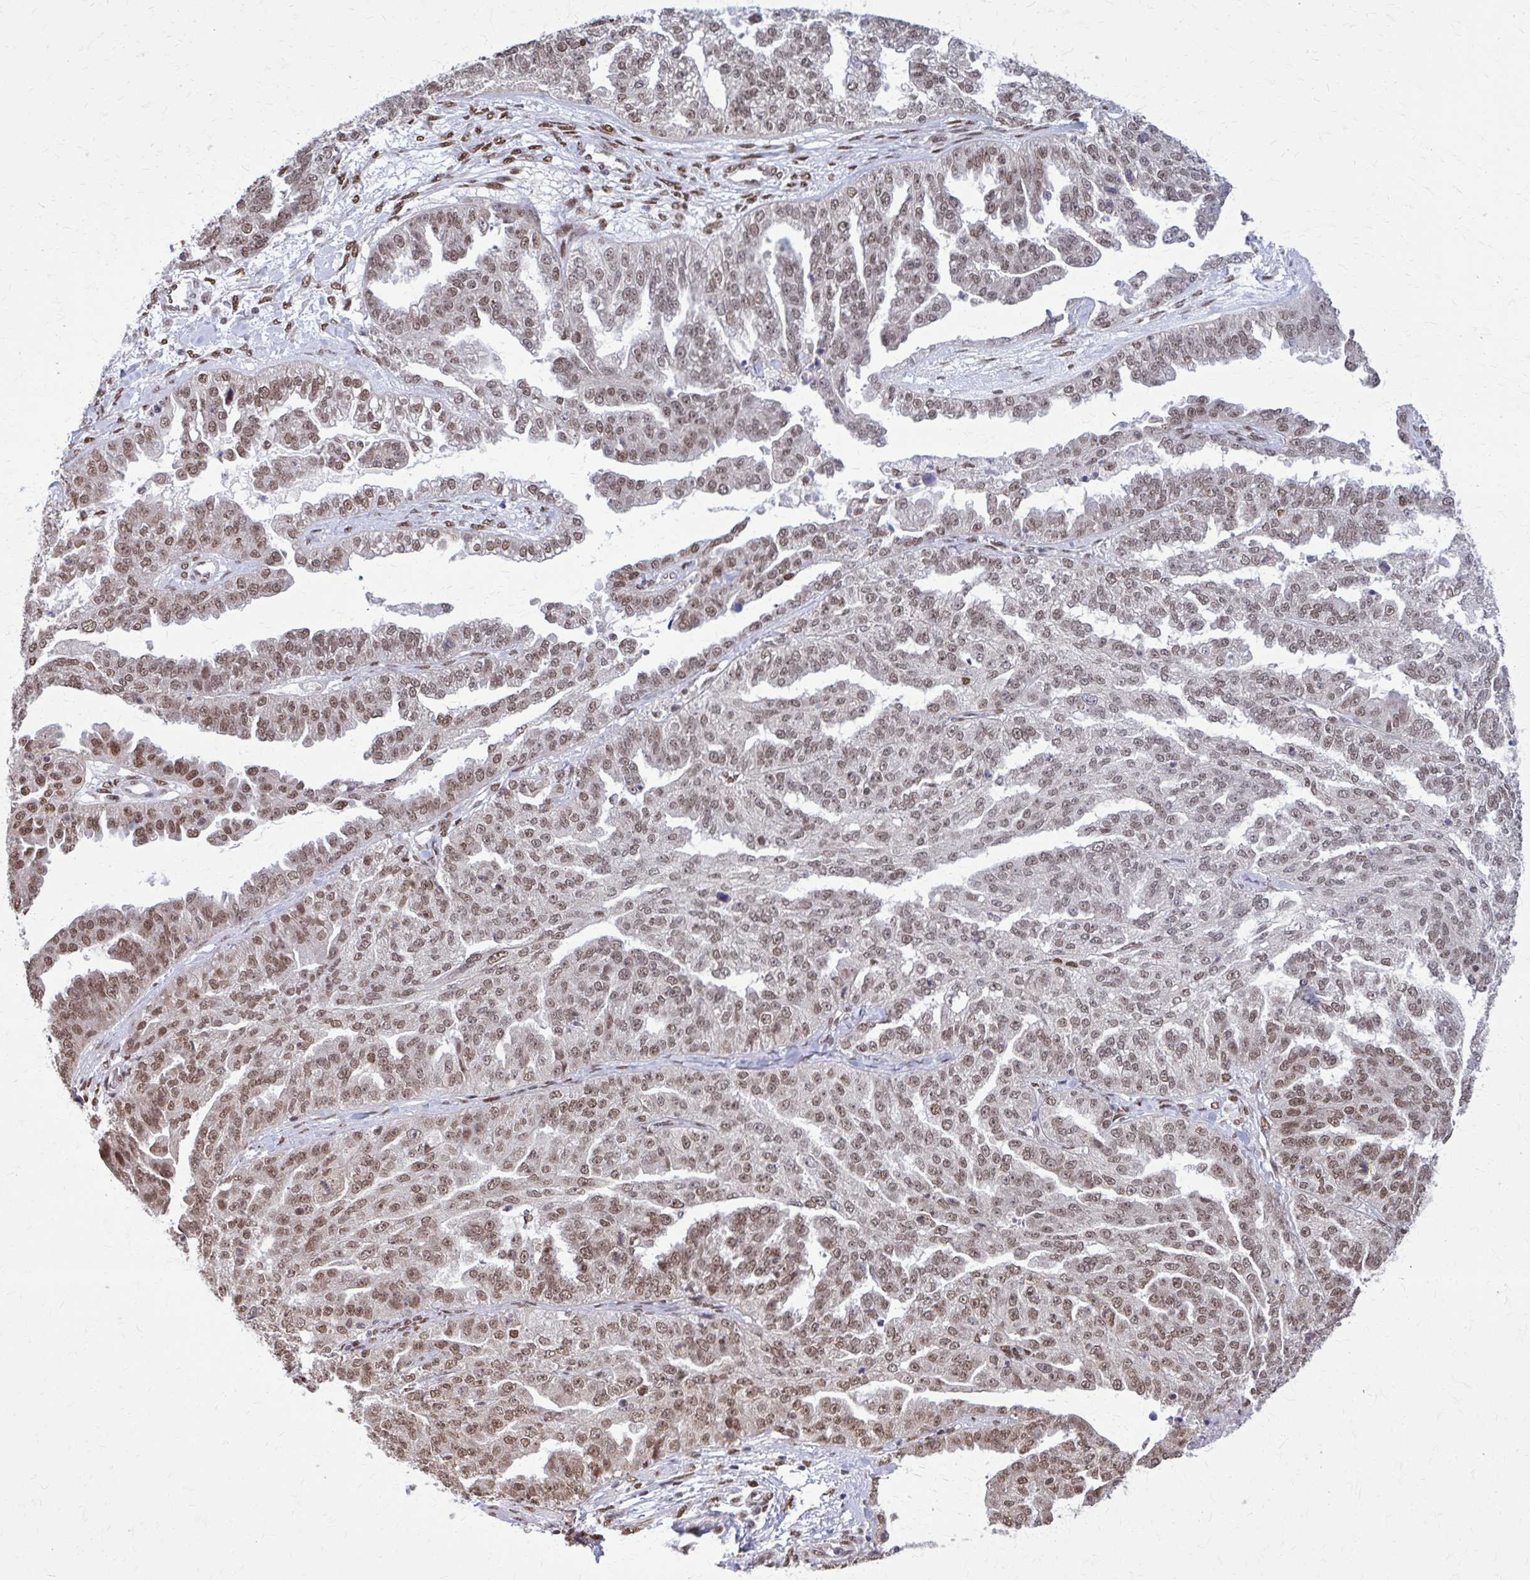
{"staining": {"intensity": "moderate", "quantity": "25%-75%", "location": "nuclear"}, "tissue": "ovarian cancer", "cell_type": "Tumor cells", "image_type": "cancer", "snomed": [{"axis": "morphology", "description": "Cystadenocarcinoma, serous, NOS"}, {"axis": "topography", "description": "Ovary"}], "caption": "Protein staining of serous cystadenocarcinoma (ovarian) tissue demonstrates moderate nuclear positivity in about 25%-75% of tumor cells.", "gene": "TTF1", "patient": {"sex": "female", "age": 58}}